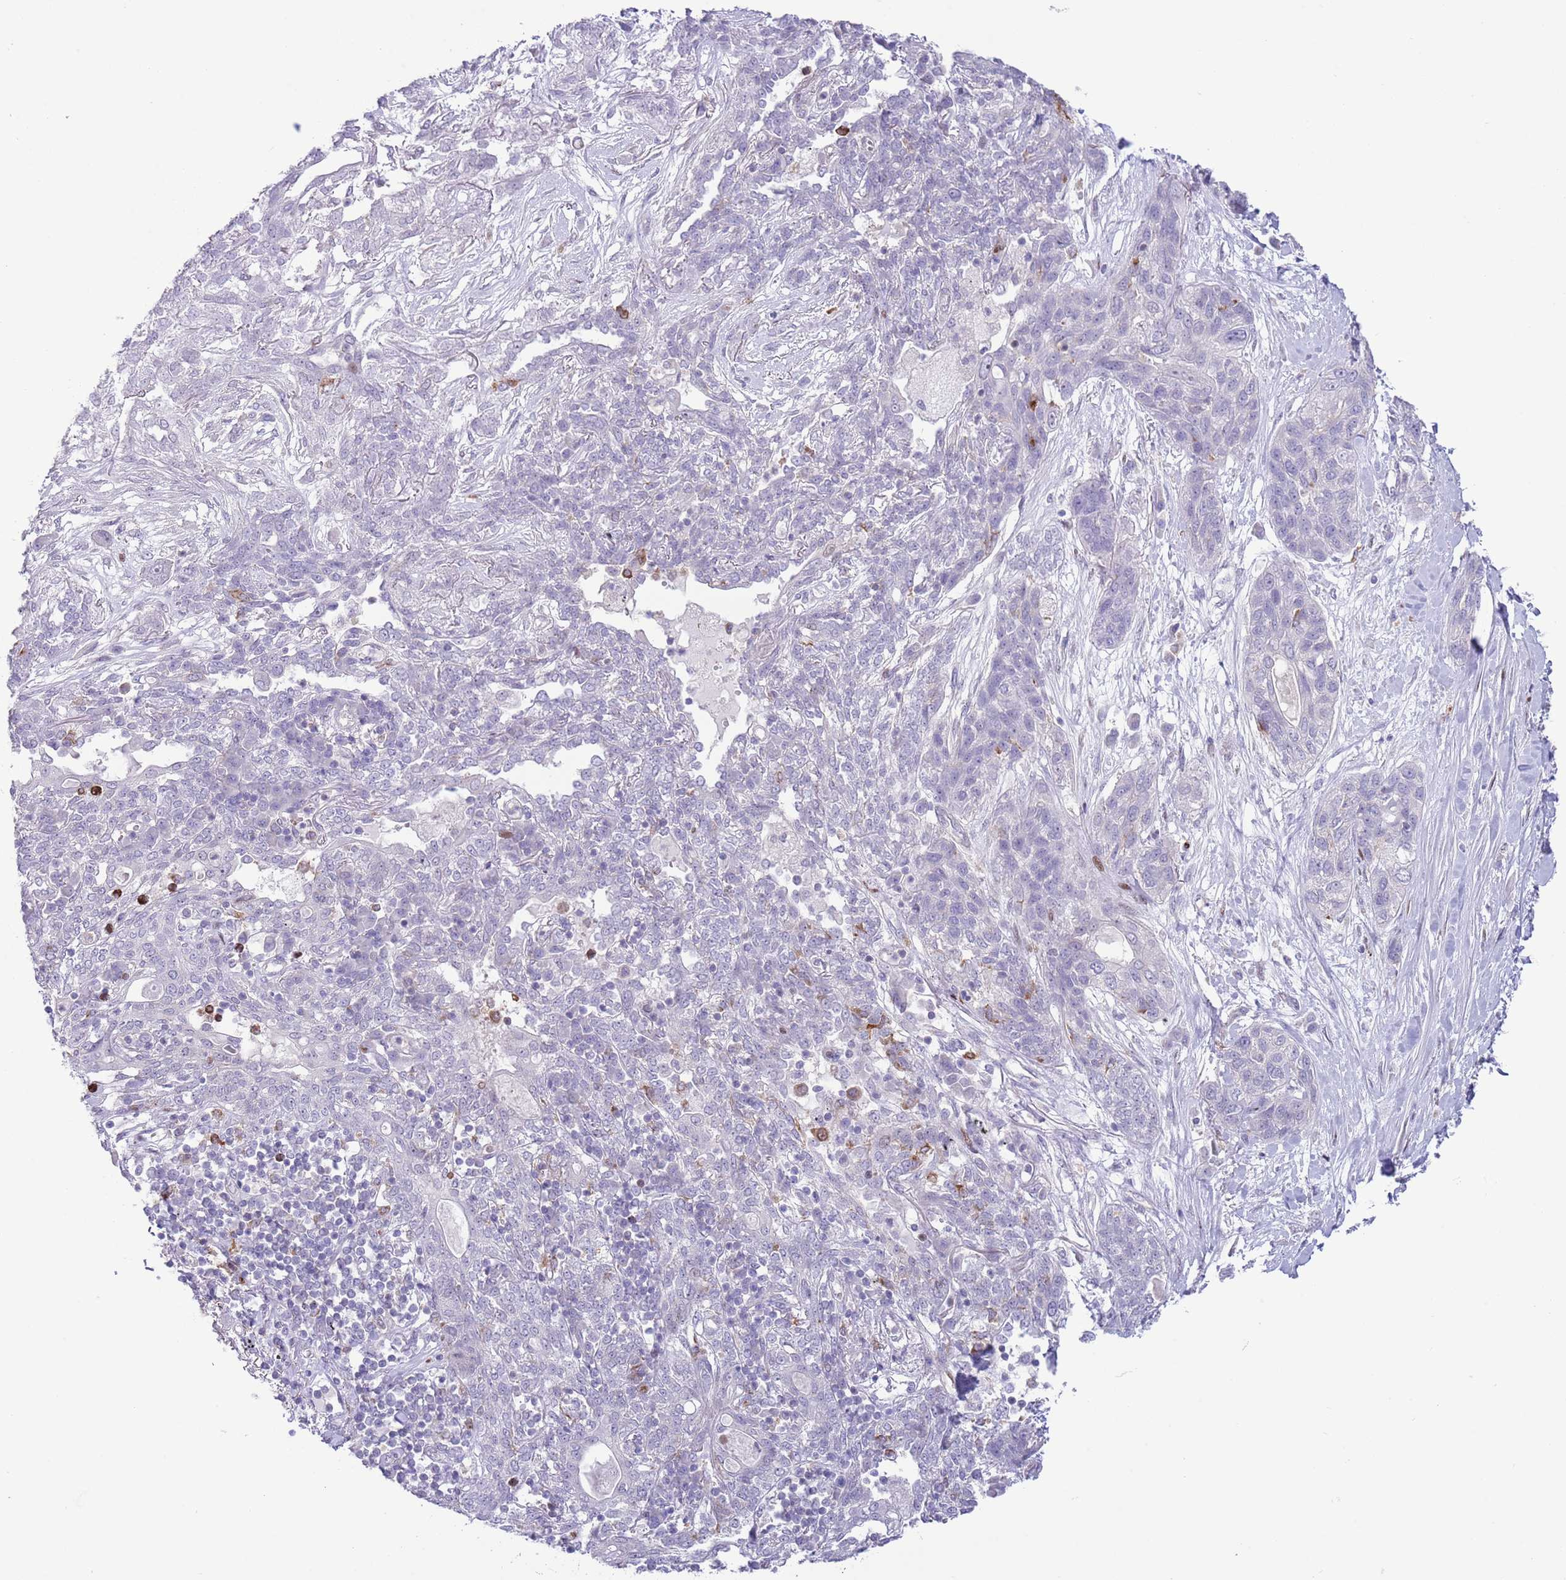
{"staining": {"intensity": "negative", "quantity": "none", "location": "none"}, "tissue": "lung cancer", "cell_type": "Tumor cells", "image_type": "cancer", "snomed": [{"axis": "morphology", "description": "Squamous cell carcinoma, NOS"}, {"axis": "topography", "description": "Lung"}], "caption": "A histopathology image of lung cancer (squamous cell carcinoma) stained for a protein displays no brown staining in tumor cells. The staining is performed using DAB brown chromogen with nuclei counter-stained in using hematoxylin.", "gene": "ANO8", "patient": {"sex": "female", "age": 70}}